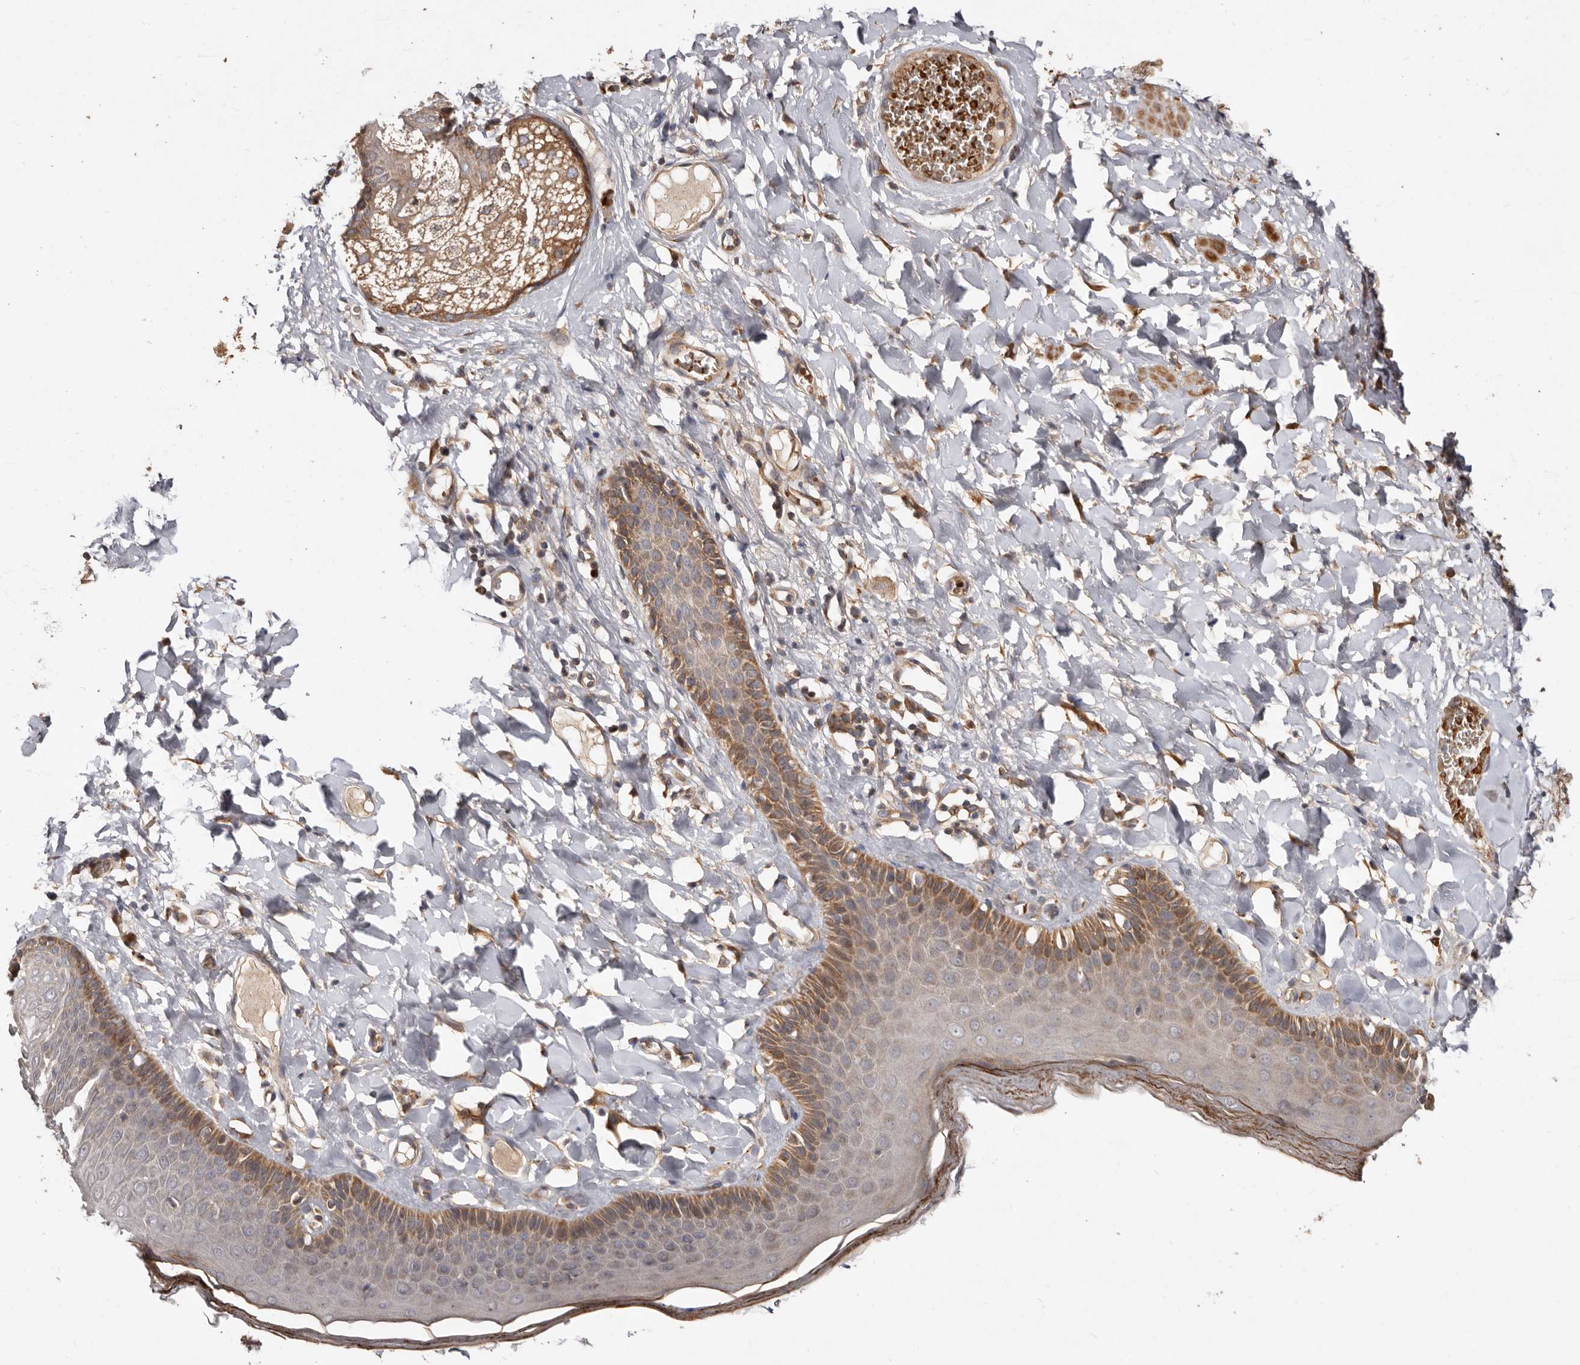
{"staining": {"intensity": "moderate", "quantity": "<25%", "location": "cytoplasmic/membranous"}, "tissue": "skin", "cell_type": "Epidermal cells", "image_type": "normal", "snomed": [{"axis": "morphology", "description": "Normal tissue, NOS"}, {"axis": "topography", "description": "Anal"}], "caption": "A photomicrograph of human skin stained for a protein exhibits moderate cytoplasmic/membranous brown staining in epidermal cells. The protein is stained brown, and the nuclei are stained in blue (DAB IHC with brightfield microscopy, high magnification).", "gene": "GOT1L1", "patient": {"sex": "male", "age": 69}}